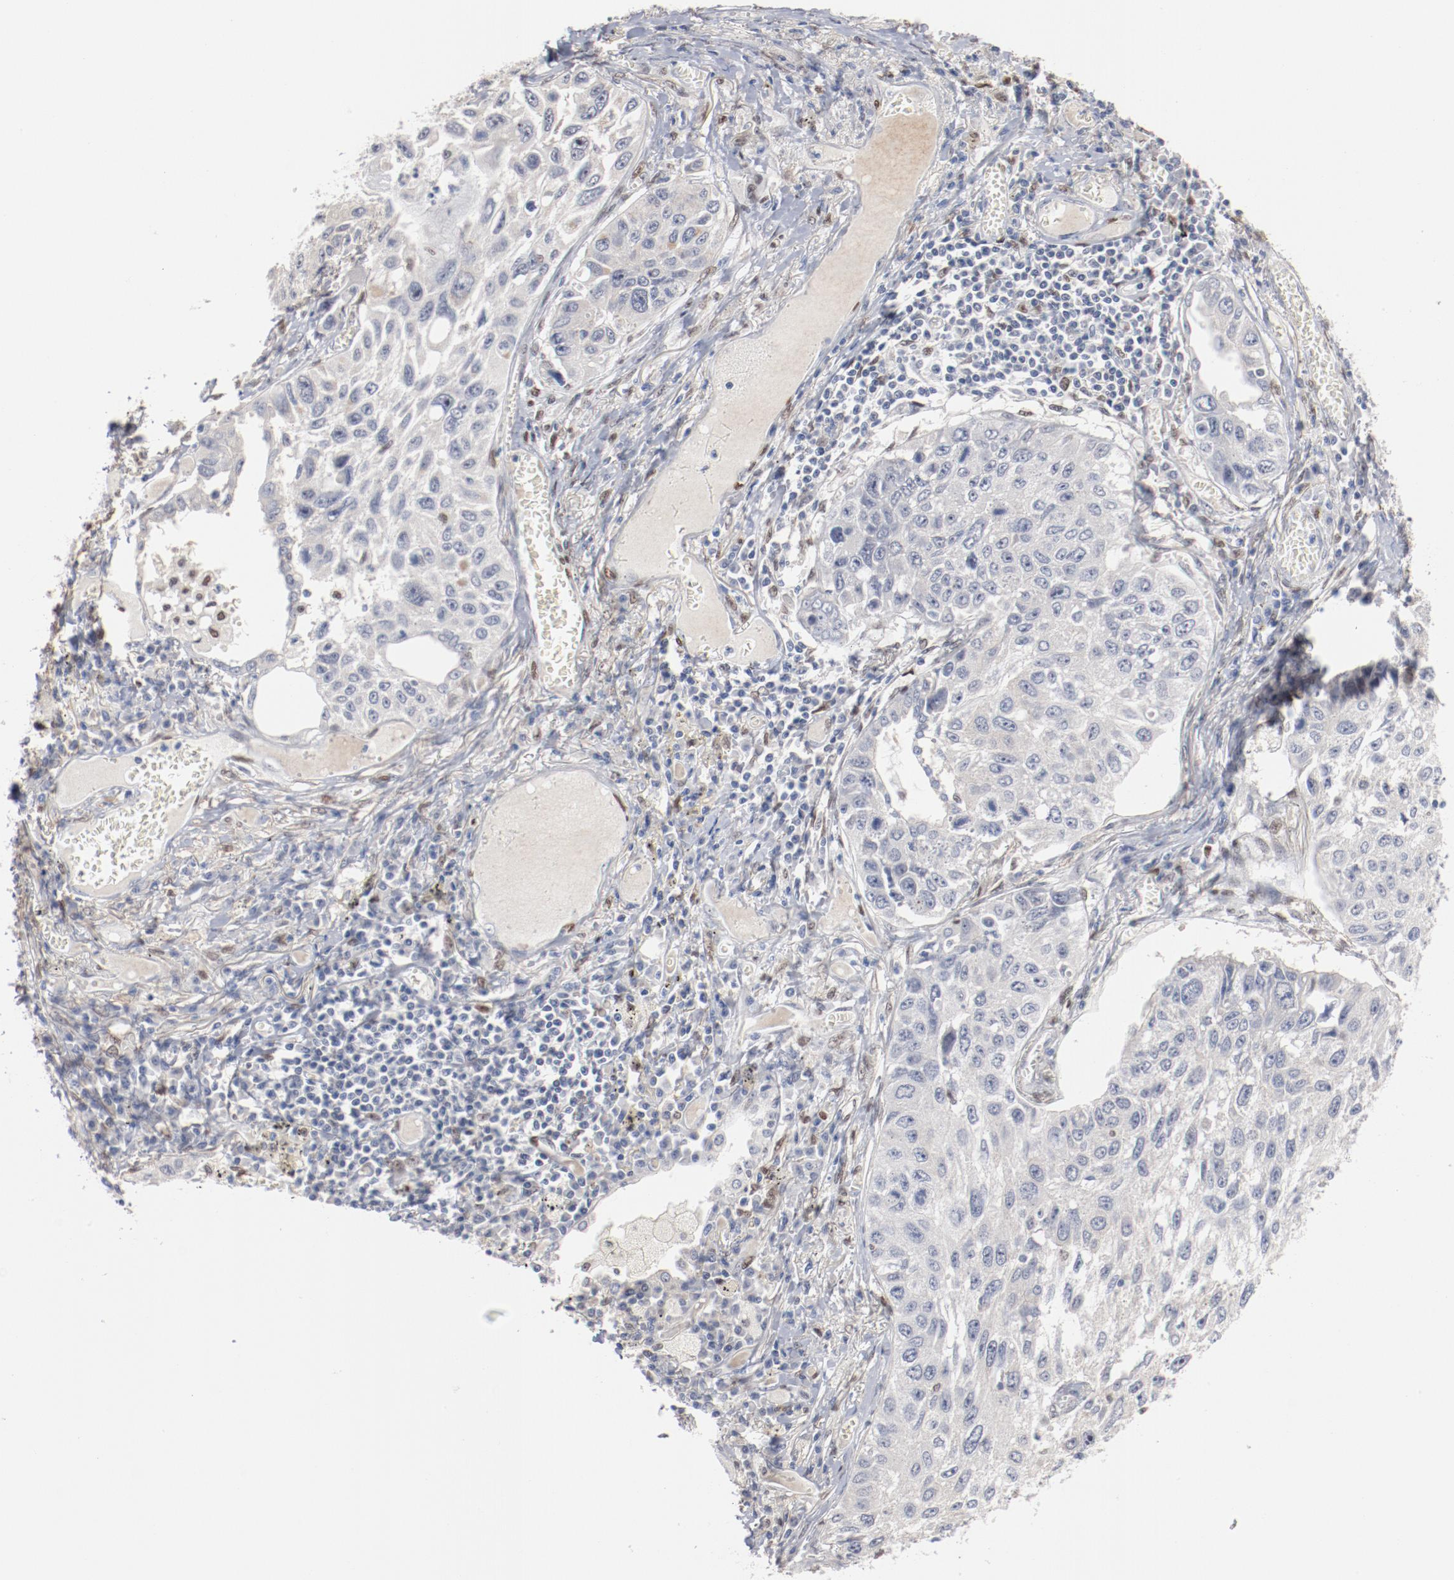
{"staining": {"intensity": "negative", "quantity": "none", "location": "none"}, "tissue": "lung cancer", "cell_type": "Tumor cells", "image_type": "cancer", "snomed": [{"axis": "morphology", "description": "Squamous cell carcinoma, NOS"}, {"axis": "topography", "description": "Lung"}], "caption": "Immunohistochemistry micrograph of neoplastic tissue: lung cancer stained with DAB (3,3'-diaminobenzidine) demonstrates no significant protein positivity in tumor cells.", "gene": "ZEB2", "patient": {"sex": "male", "age": 71}}